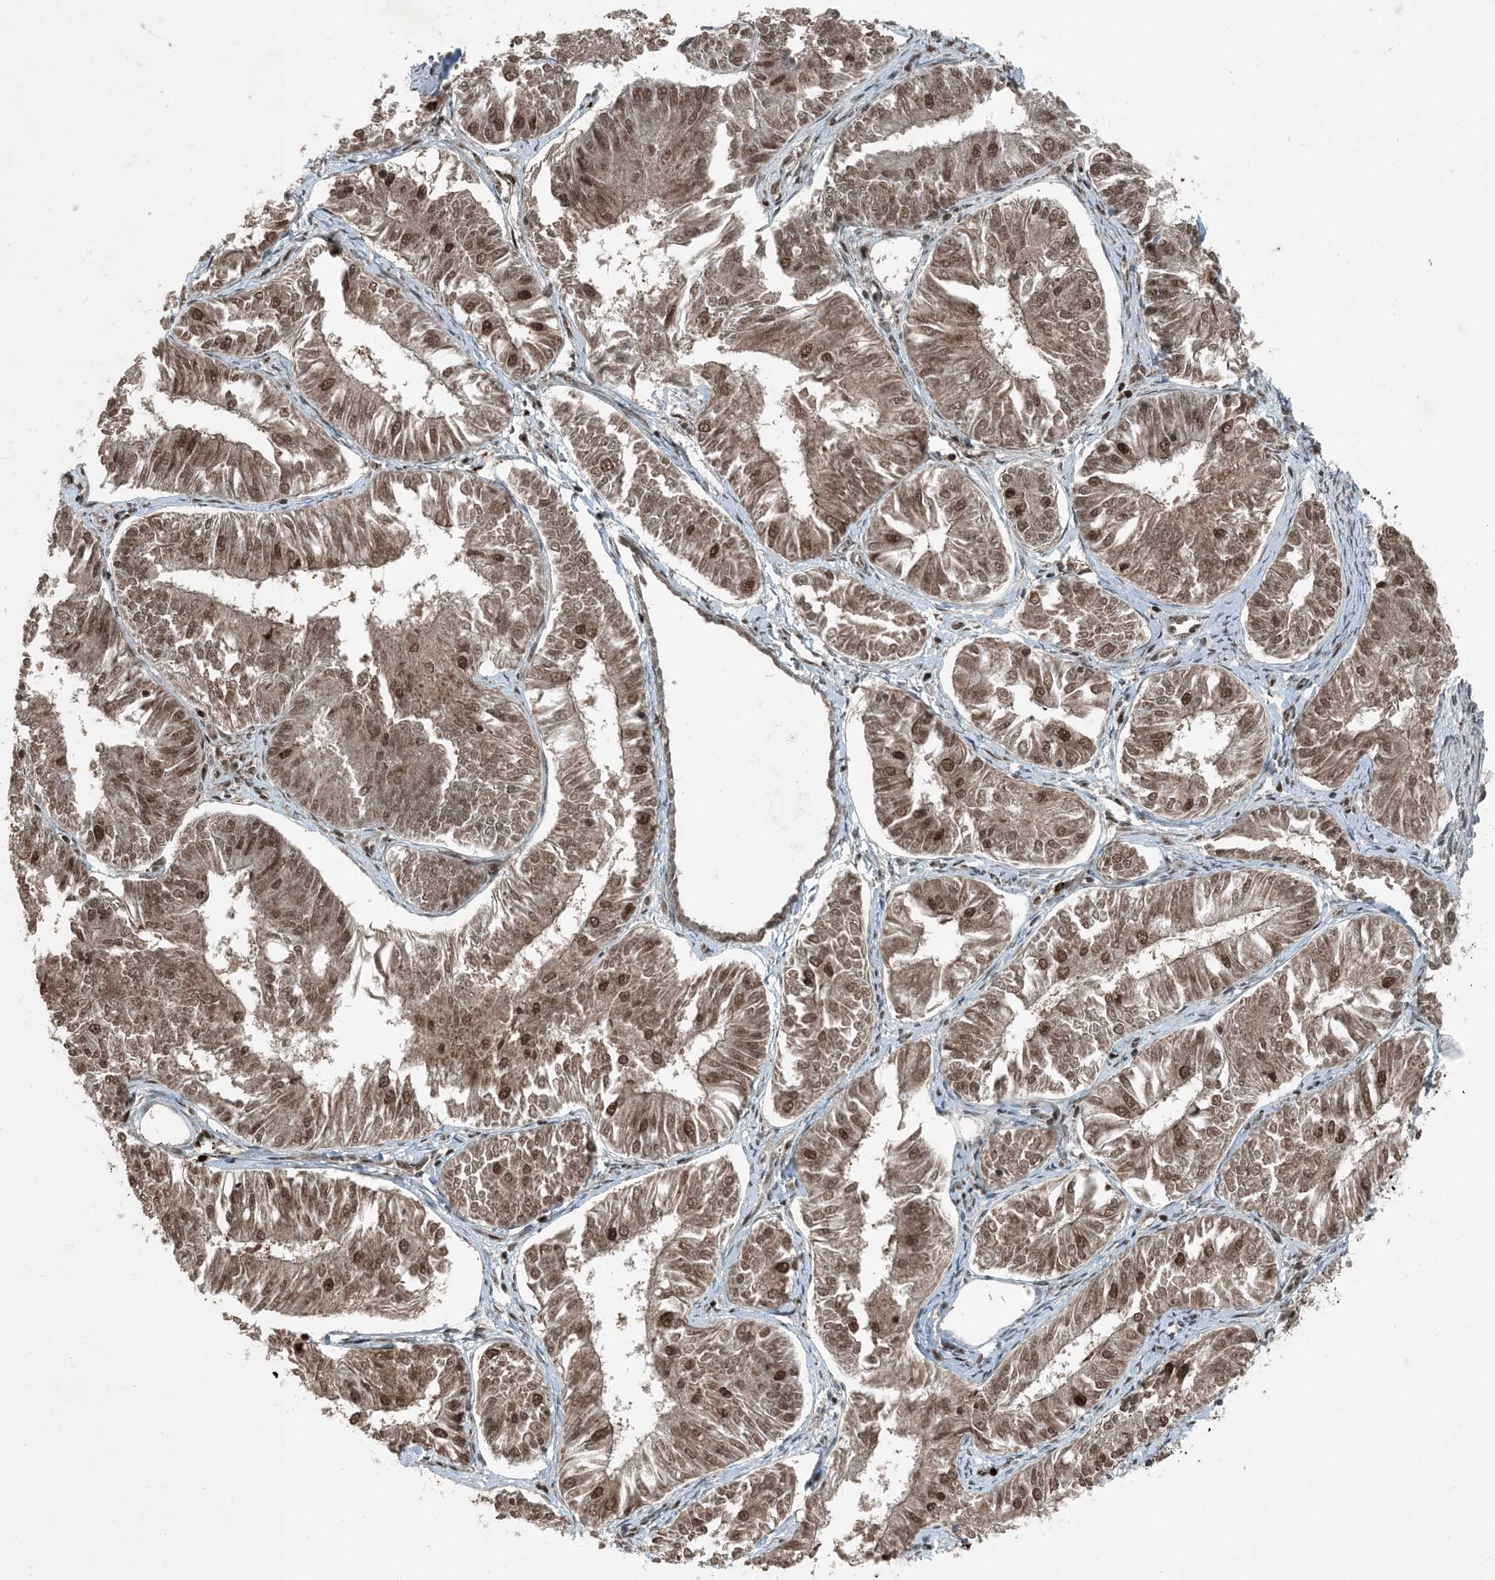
{"staining": {"intensity": "moderate", "quantity": ">75%", "location": "nuclear"}, "tissue": "endometrial cancer", "cell_type": "Tumor cells", "image_type": "cancer", "snomed": [{"axis": "morphology", "description": "Adenocarcinoma, NOS"}, {"axis": "topography", "description": "Endometrium"}], "caption": "A micrograph showing moderate nuclear staining in approximately >75% of tumor cells in adenocarcinoma (endometrial), as visualized by brown immunohistochemical staining.", "gene": "TRAPPC12", "patient": {"sex": "female", "age": 58}}